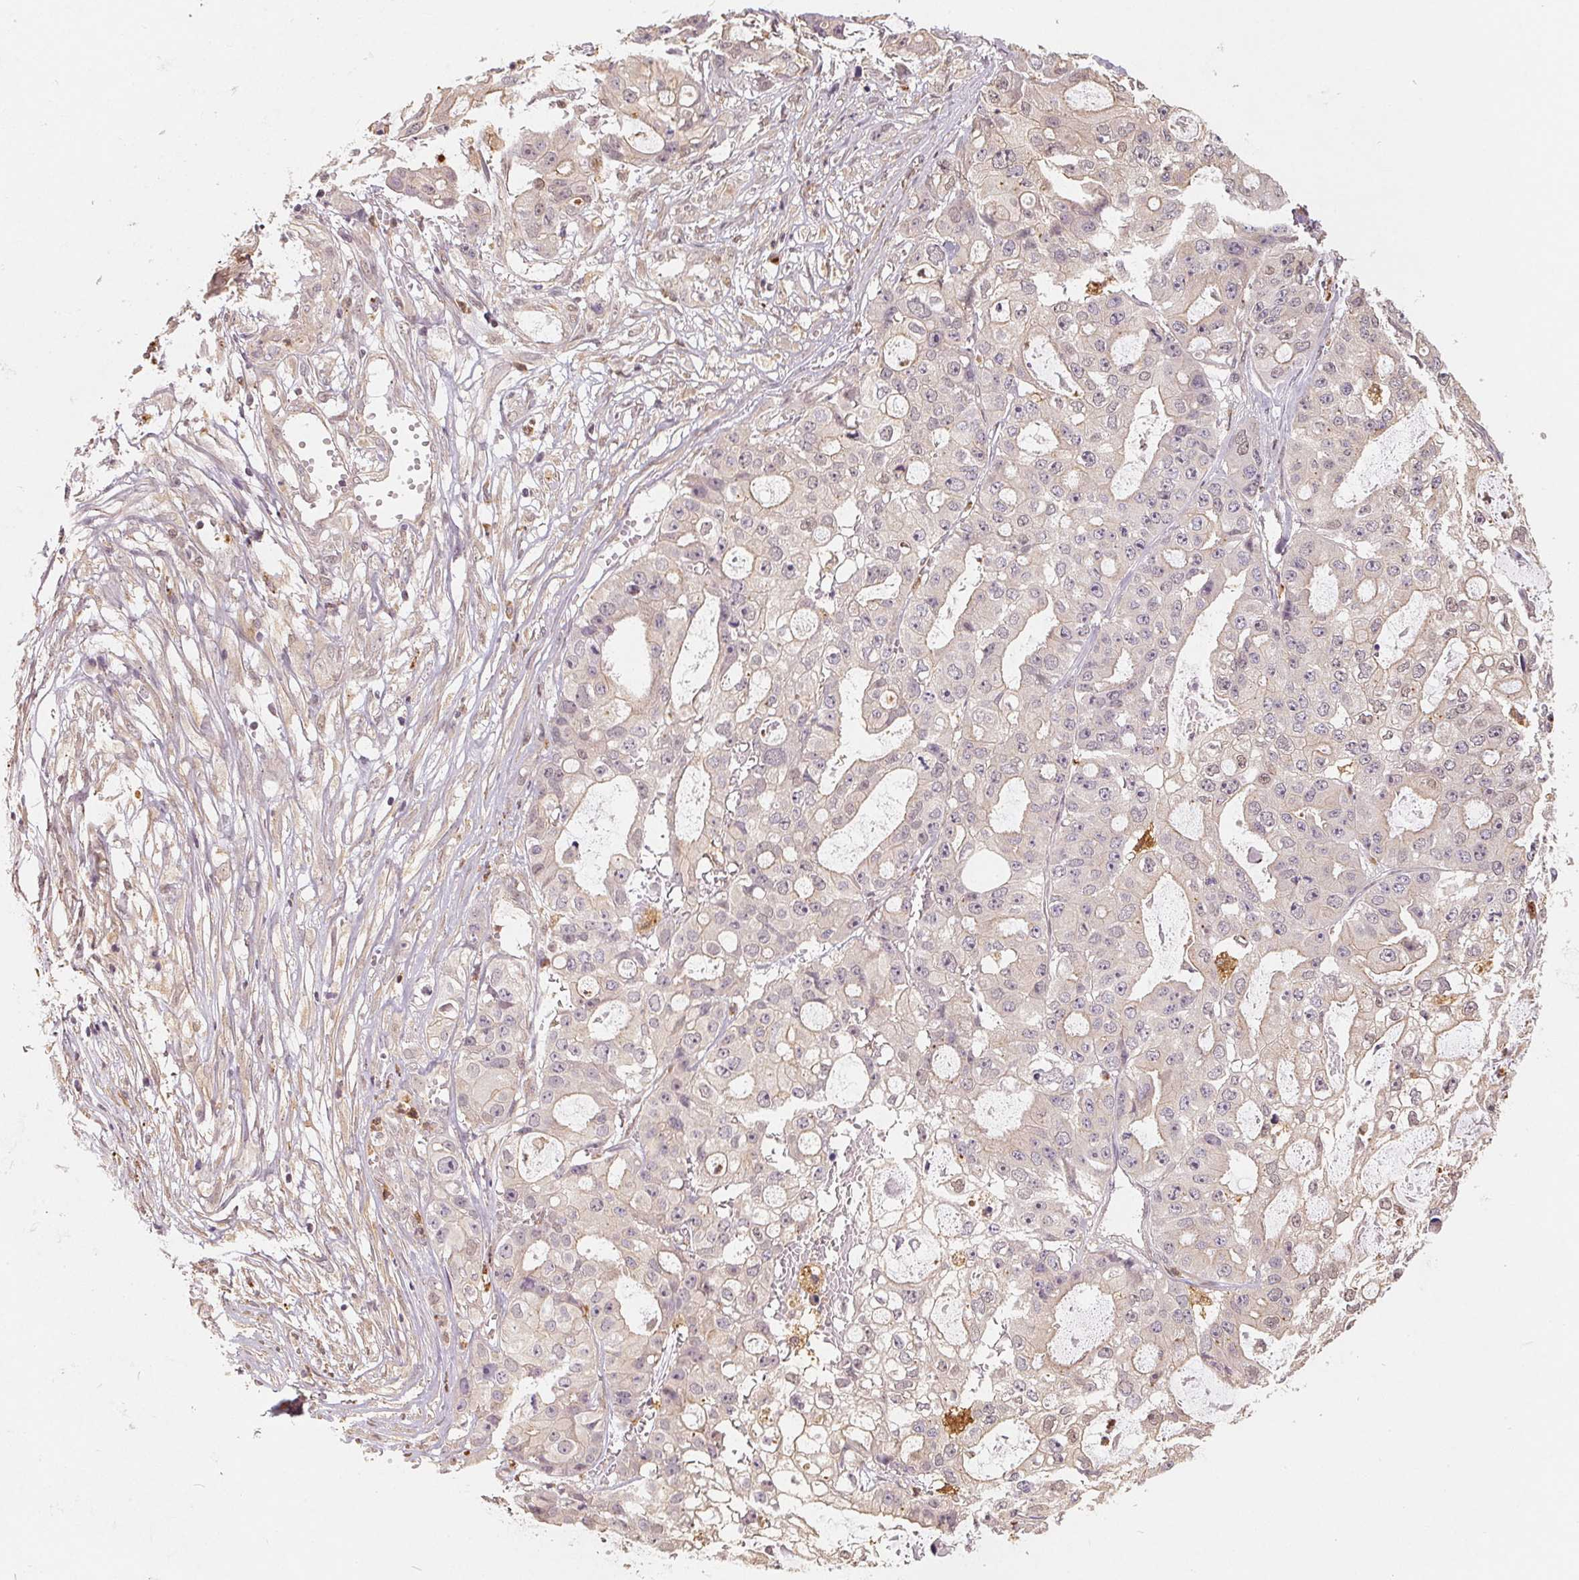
{"staining": {"intensity": "negative", "quantity": "none", "location": "none"}, "tissue": "ovarian cancer", "cell_type": "Tumor cells", "image_type": "cancer", "snomed": [{"axis": "morphology", "description": "Cystadenocarcinoma, serous, NOS"}, {"axis": "topography", "description": "Ovary"}], "caption": "Immunohistochemistry (IHC) histopathology image of neoplastic tissue: ovarian cancer stained with DAB (3,3'-diaminobenzidine) demonstrates no significant protein positivity in tumor cells.", "gene": "GUSB", "patient": {"sex": "female", "age": 56}}